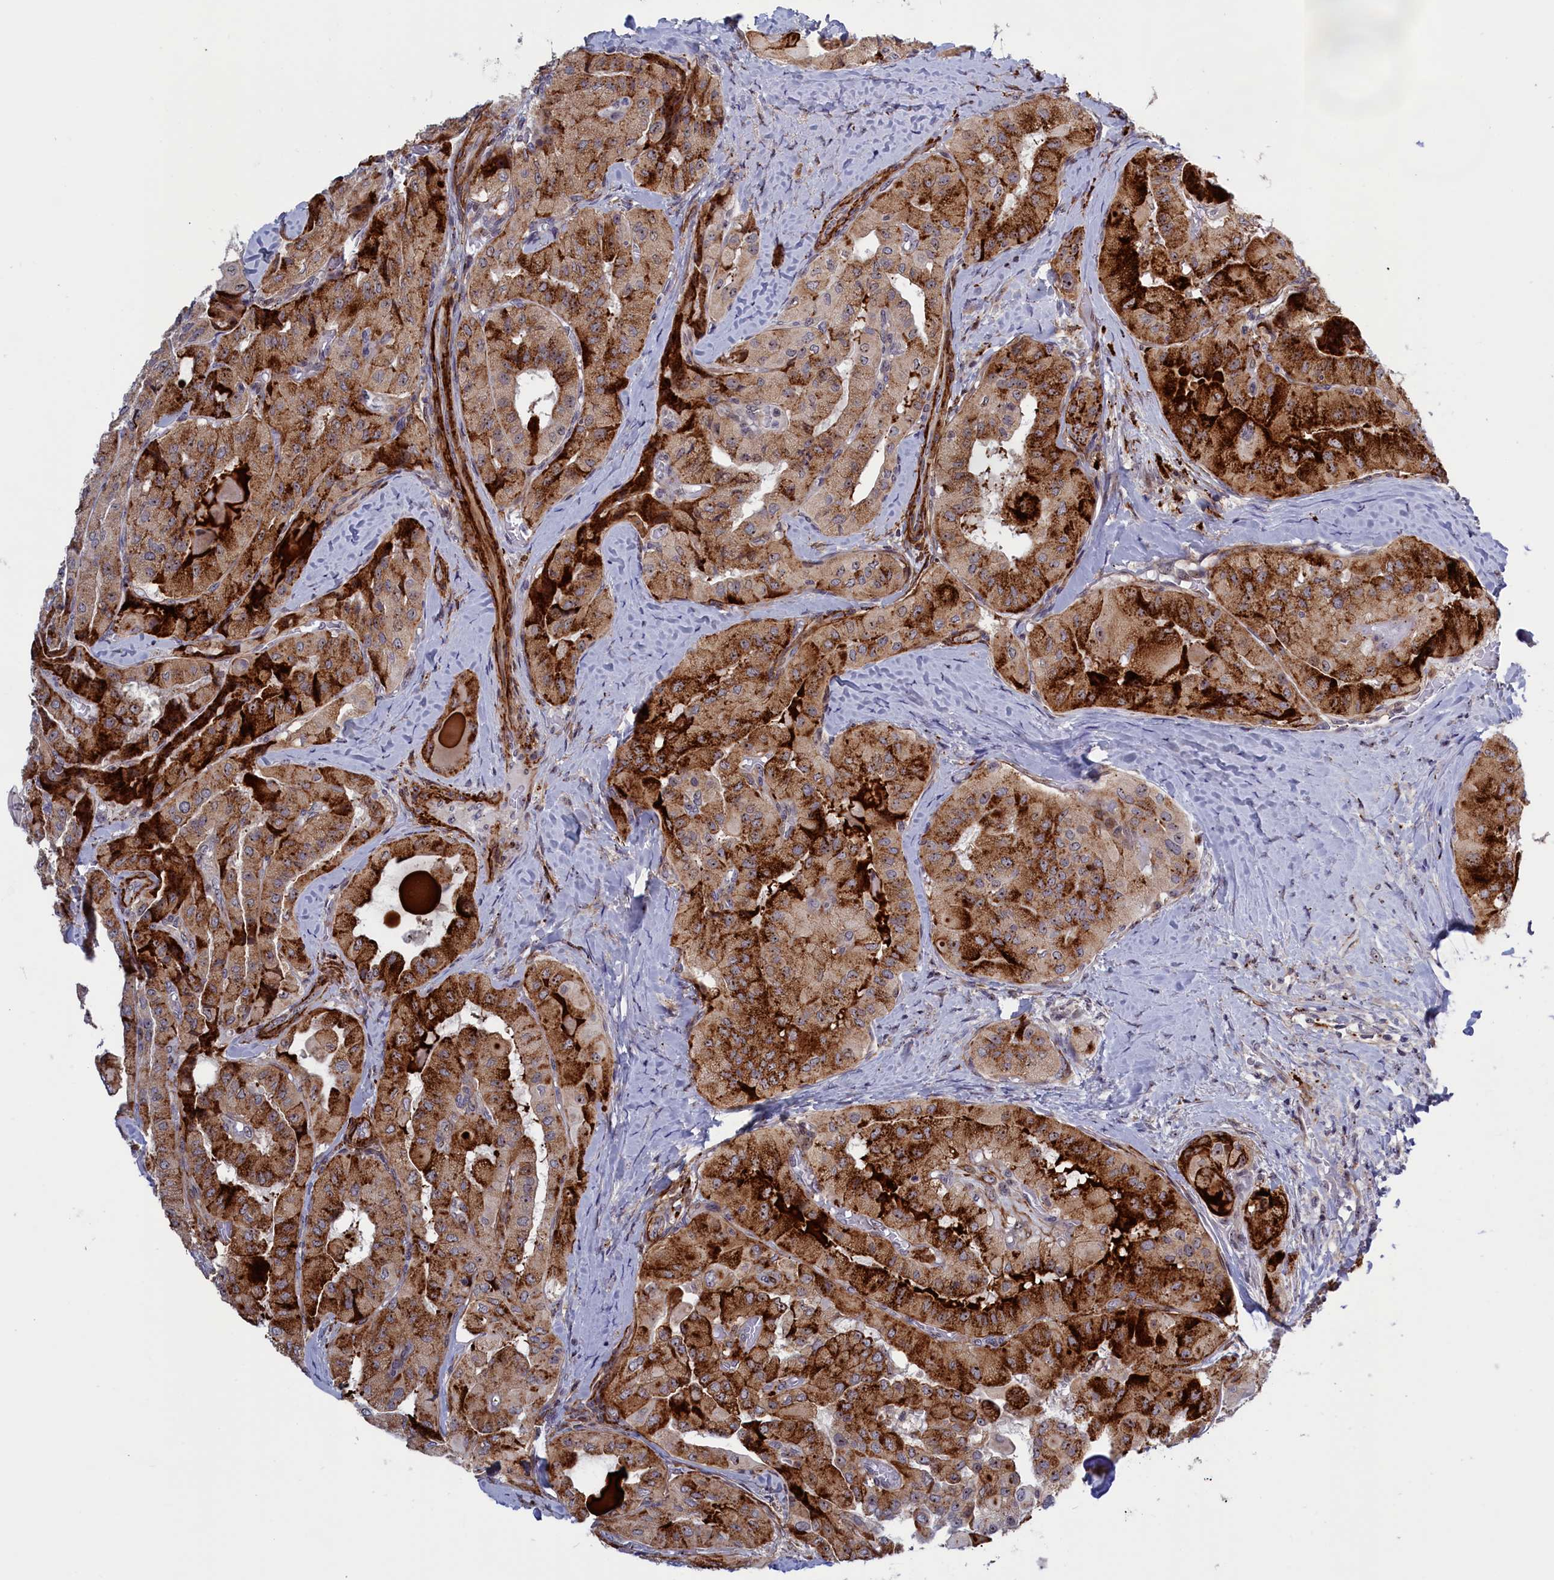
{"staining": {"intensity": "strong", "quantity": ">75%", "location": "cytoplasmic/membranous"}, "tissue": "thyroid cancer", "cell_type": "Tumor cells", "image_type": "cancer", "snomed": [{"axis": "morphology", "description": "Normal tissue, NOS"}, {"axis": "morphology", "description": "Papillary adenocarcinoma, NOS"}, {"axis": "topography", "description": "Thyroid gland"}], "caption": "Strong cytoplasmic/membranous expression for a protein is appreciated in approximately >75% of tumor cells of papillary adenocarcinoma (thyroid) using immunohistochemistry.", "gene": "PPAN", "patient": {"sex": "female", "age": 59}}